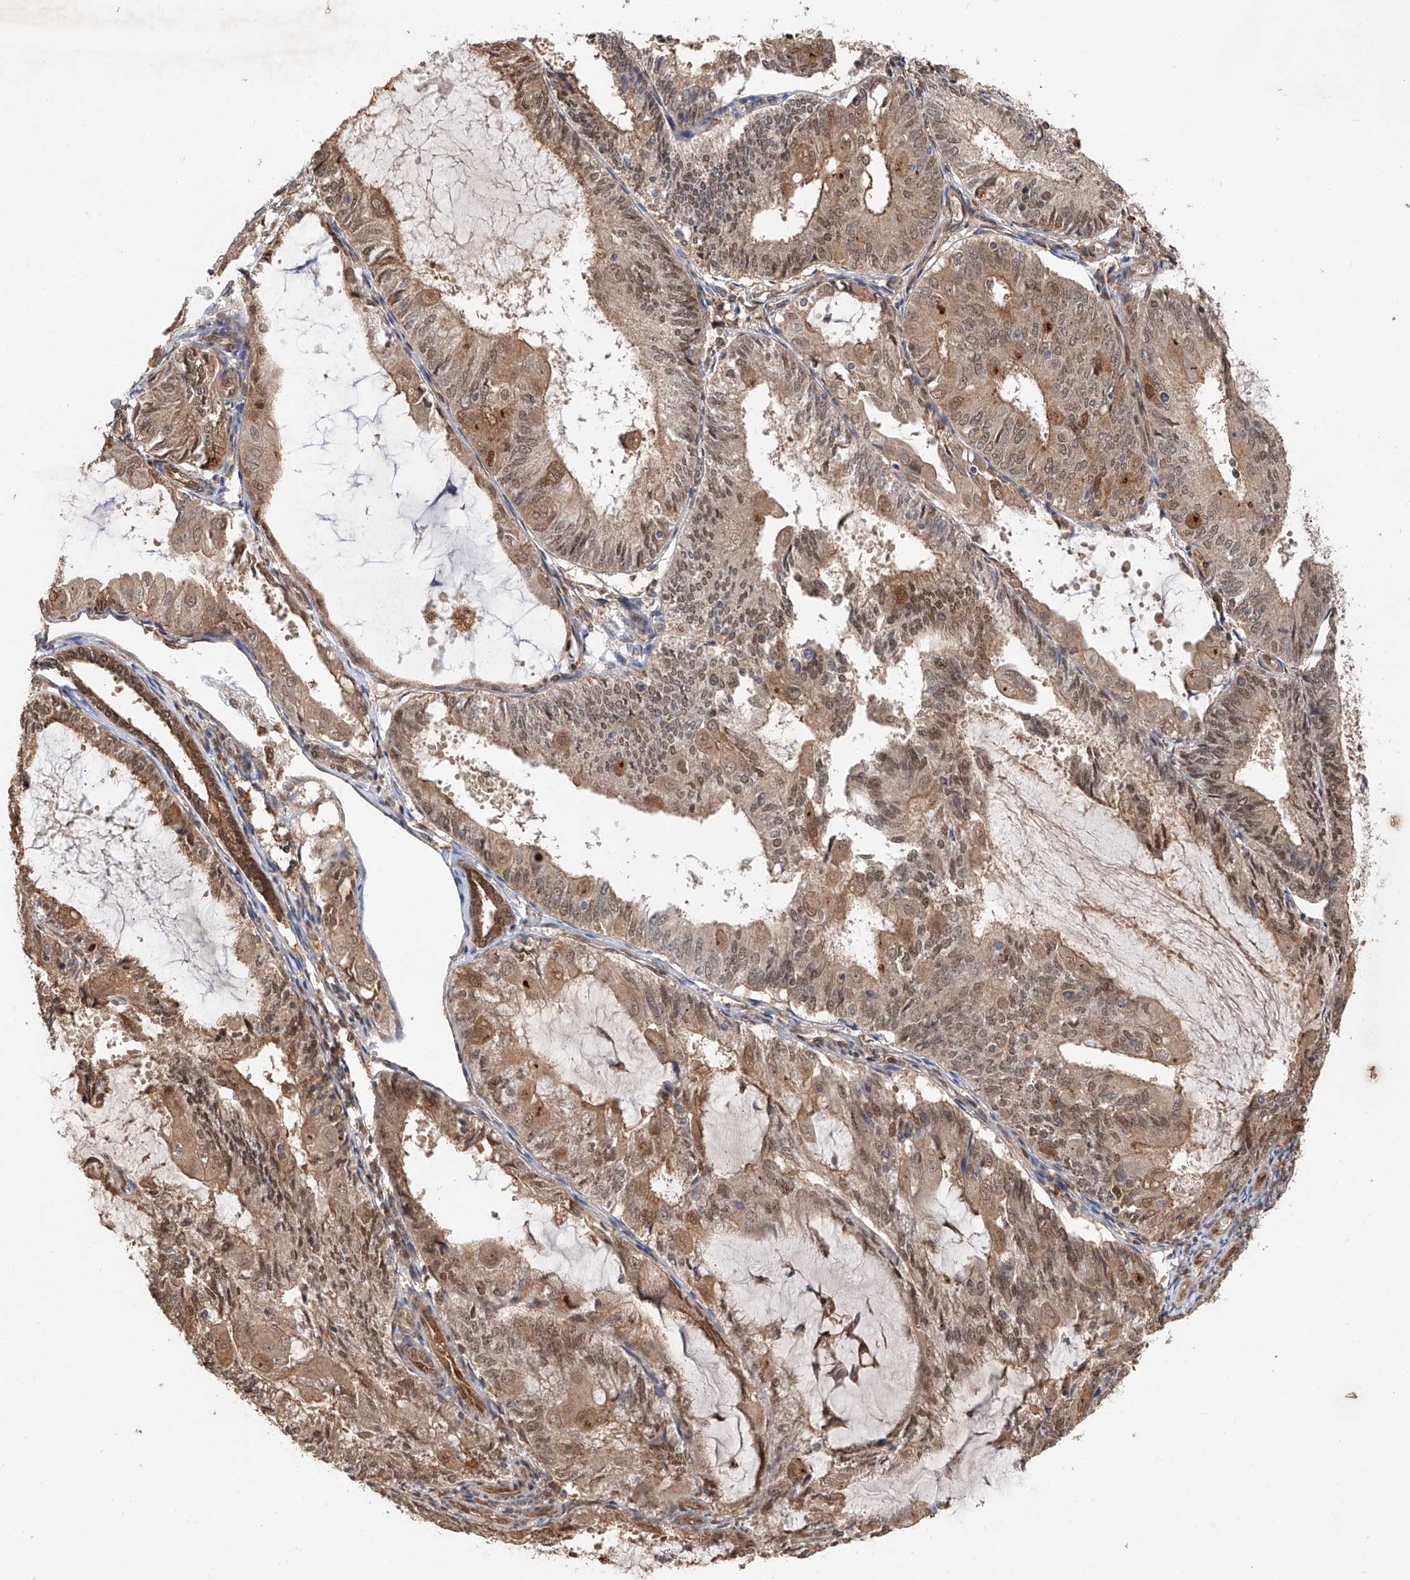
{"staining": {"intensity": "moderate", "quantity": ">75%", "location": "cytoplasmic/membranous,nuclear"}, "tissue": "endometrial cancer", "cell_type": "Tumor cells", "image_type": "cancer", "snomed": [{"axis": "morphology", "description": "Adenocarcinoma, NOS"}, {"axis": "topography", "description": "Endometrium"}], "caption": "Immunohistochemical staining of endometrial adenocarcinoma exhibits medium levels of moderate cytoplasmic/membranous and nuclear protein expression in approximately >75% of tumor cells.", "gene": "RILPL2", "patient": {"sex": "female", "age": 81}}